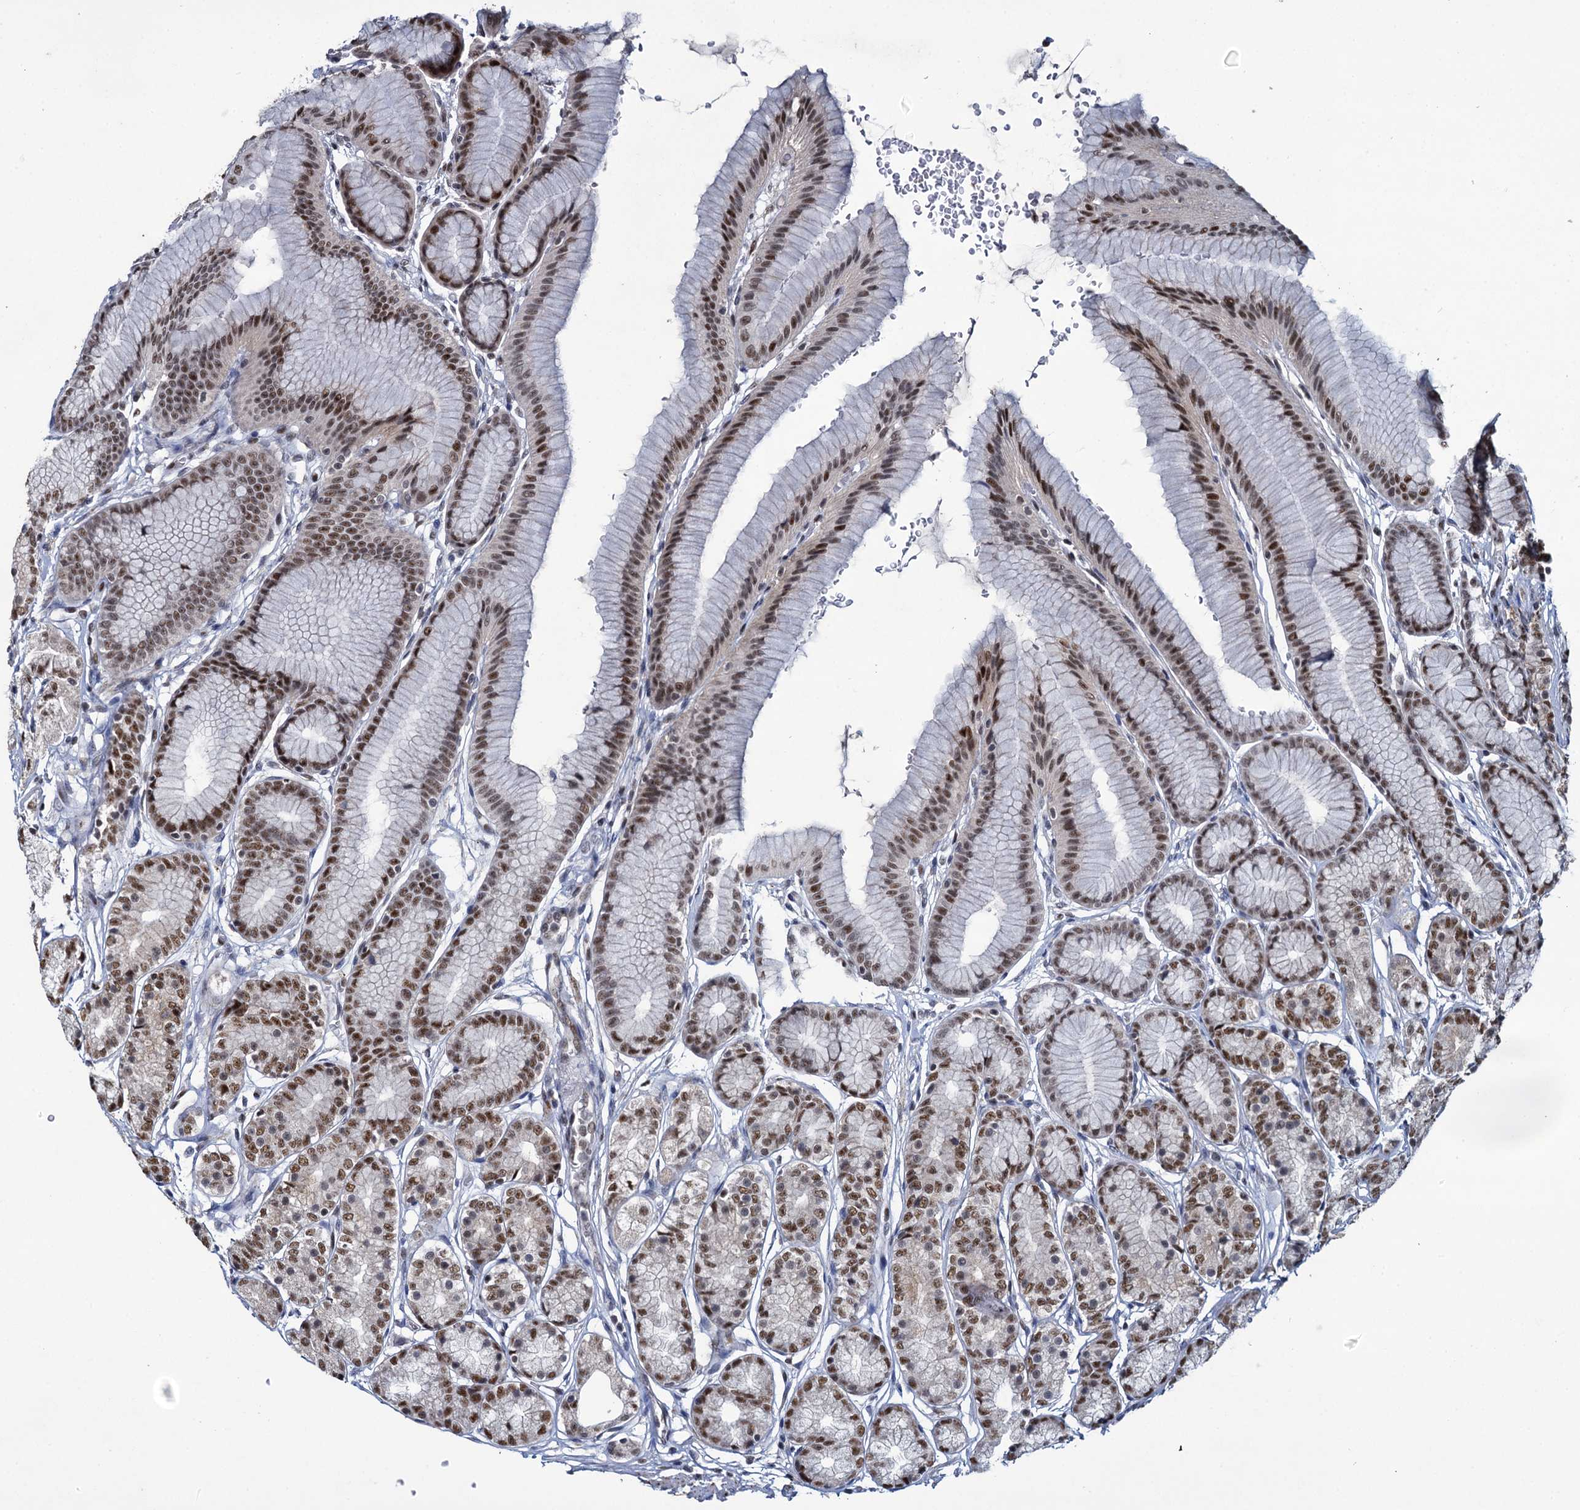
{"staining": {"intensity": "strong", "quantity": ">75%", "location": "cytoplasmic/membranous,nuclear"}, "tissue": "stomach", "cell_type": "Glandular cells", "image_type": "normal", "snomed": [{"axis": "morphology", "description": "Normal tissue, NOS"}, {"axis": "morphology", "description": "Adenocarcinoma, NOS"}, {"axis": "morphology", "description": "Adenocarcinoma, High grade"}, {"axis": "topography", "description": "Stomach, upper"}, {"axis": "topography", "description": "Stomach"}], "caption": "The immunohistochemical stain shows strong cytoplasmic/membranous,nuclear staining in glandular cells of normal stomach.", "gene": "RPUSD4", "patient": {"sex": "female", "age": 65}}